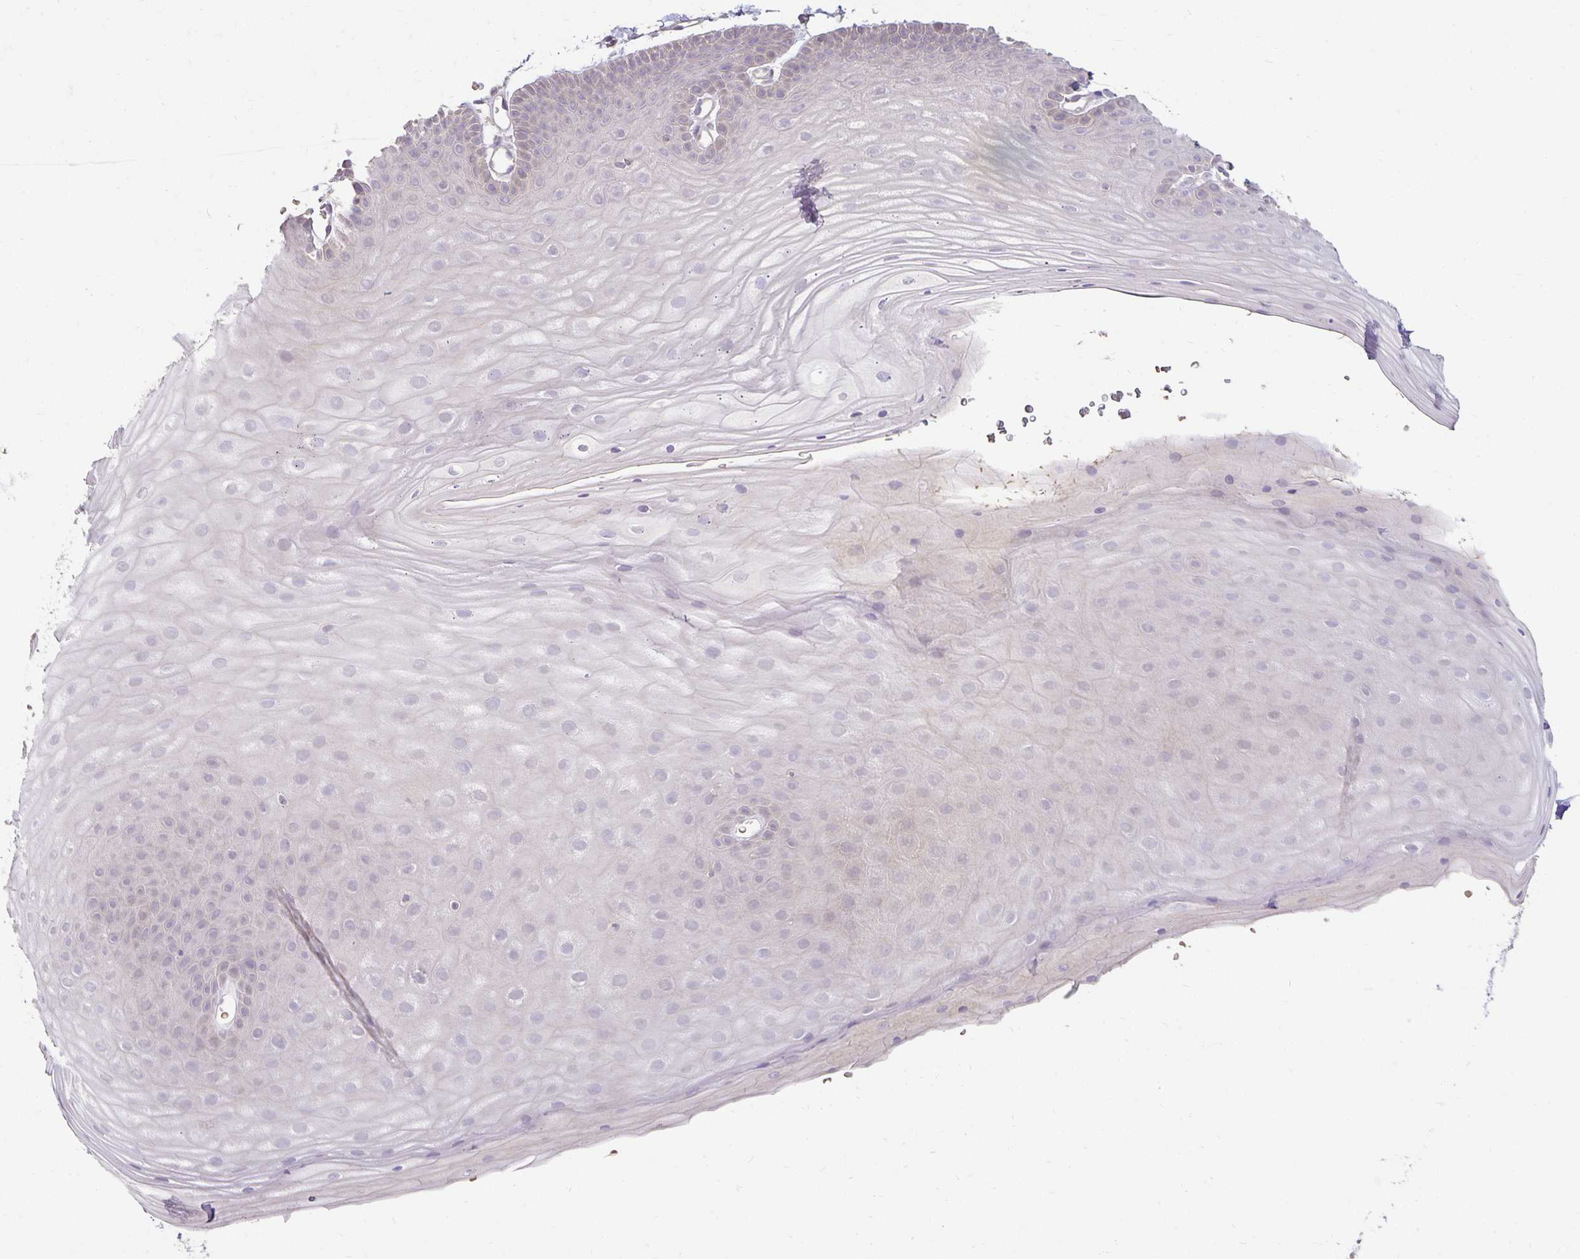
{"staining": {"intensity": "moderate", "quantity": "<25%", "location": "cytoplasmic/membranous"}, "tissue": "skin", "cell_type": "Epidermal cells", "image_type": "normal", "snomed": [{"axis": "morphology", "description": "Normal tissue, NOS"}, {"axis": "topography", "description": "Anal"}], "caption": "Immunohistochemical staining of benign skin reveals <25% levels of moderate cytoplasmic/membranous protein expression in about <25% of epidermal cells.", "gene": "CST6", "patient": {"sex": "male", "age": 53}}